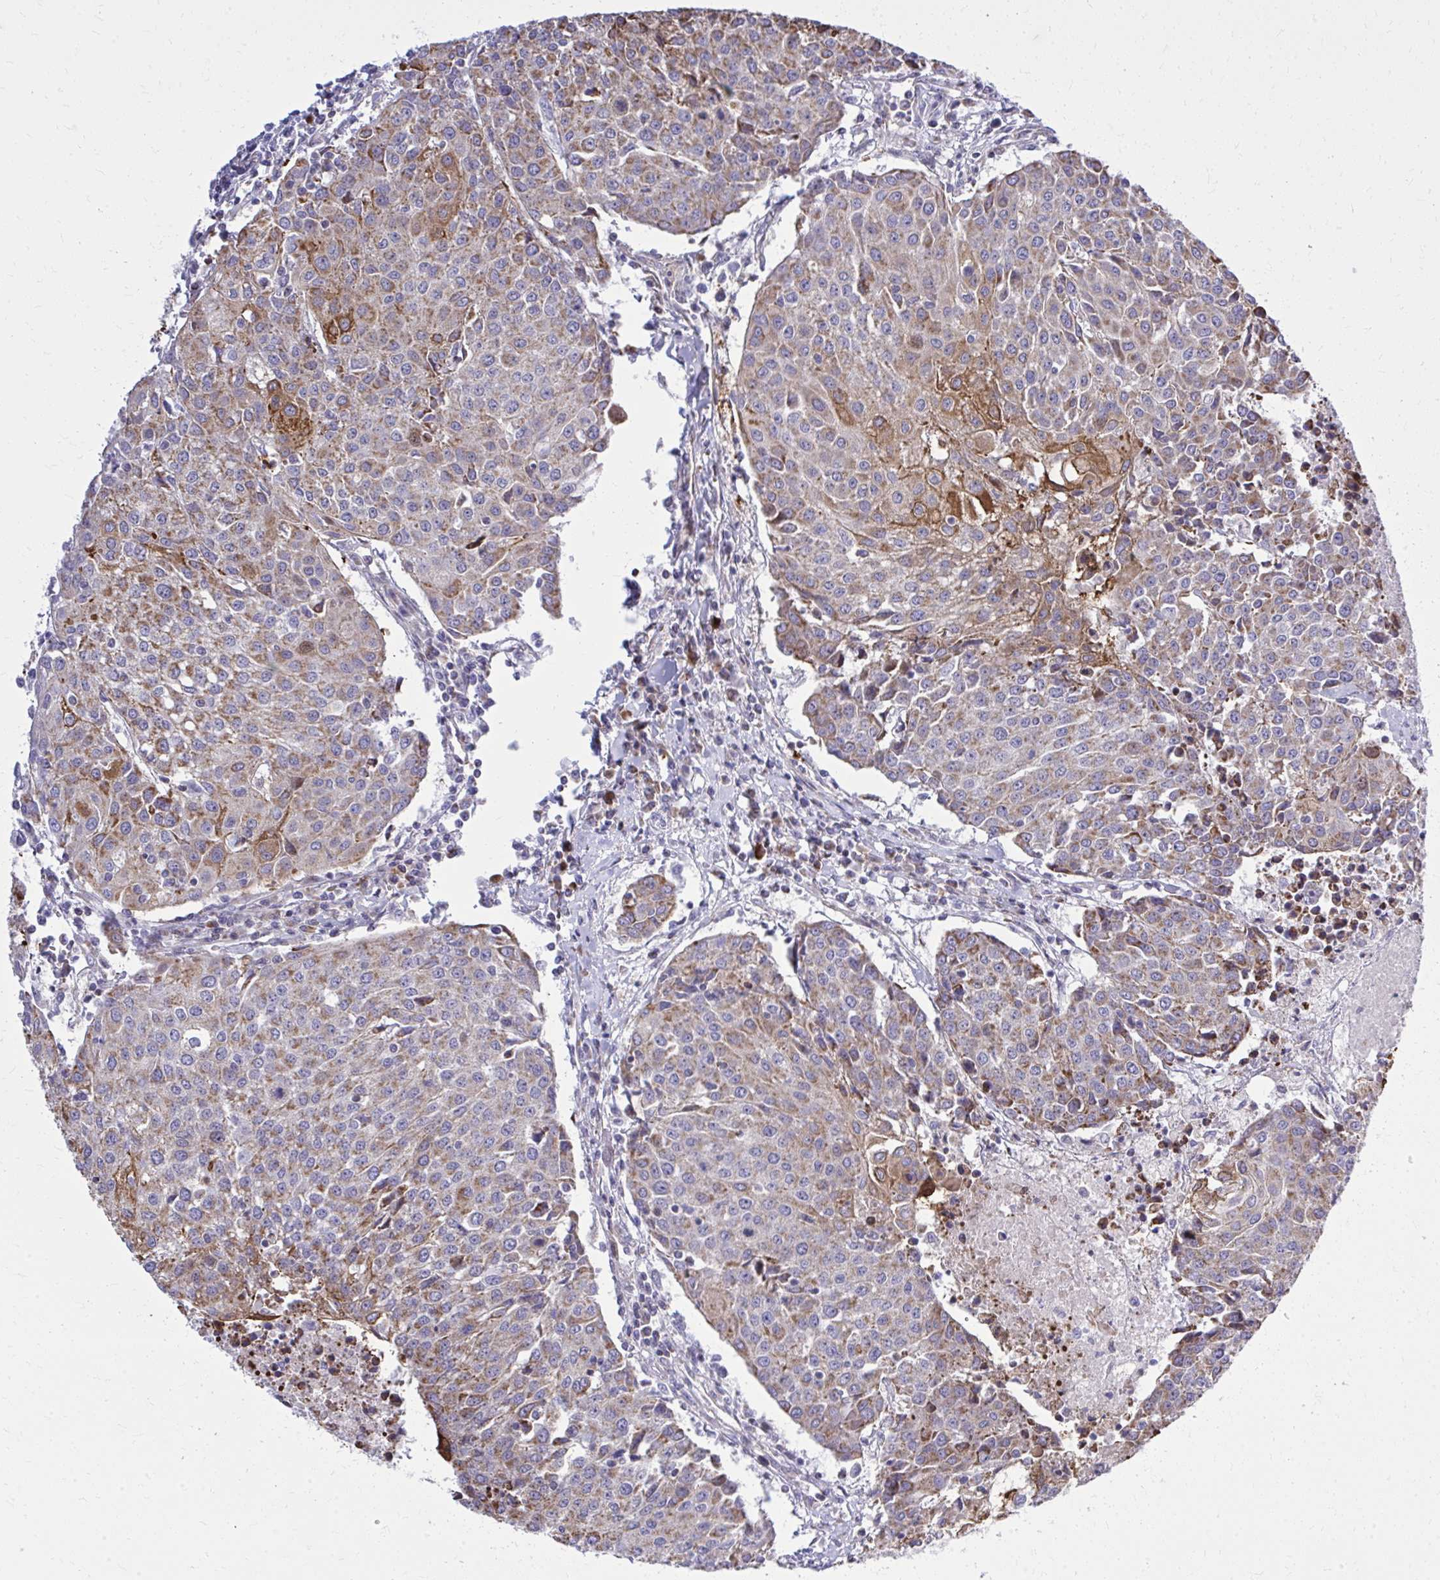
{"staining": {"intensity": "moderate", "quantity": ">75%", "location": "cytoplasmic/membranous"}, "tissue": "urothelial cancer", "cell_type": "Tumor cells", "image_type": "cancer", "snomed": [{"axis": "morphology", "description": "Urothelial carcinoma, High grade"}, {"axis": "topography", "description": "Urinary bladder"}], "caption": "The immunohistochemical stain shows moderate cytoplasmic/membranous staining in tumor cells of urothelial carcinoma (high-grade) tissue.", "gene": "ZNF362", "patient": {"sex": "female", "age": 85}}